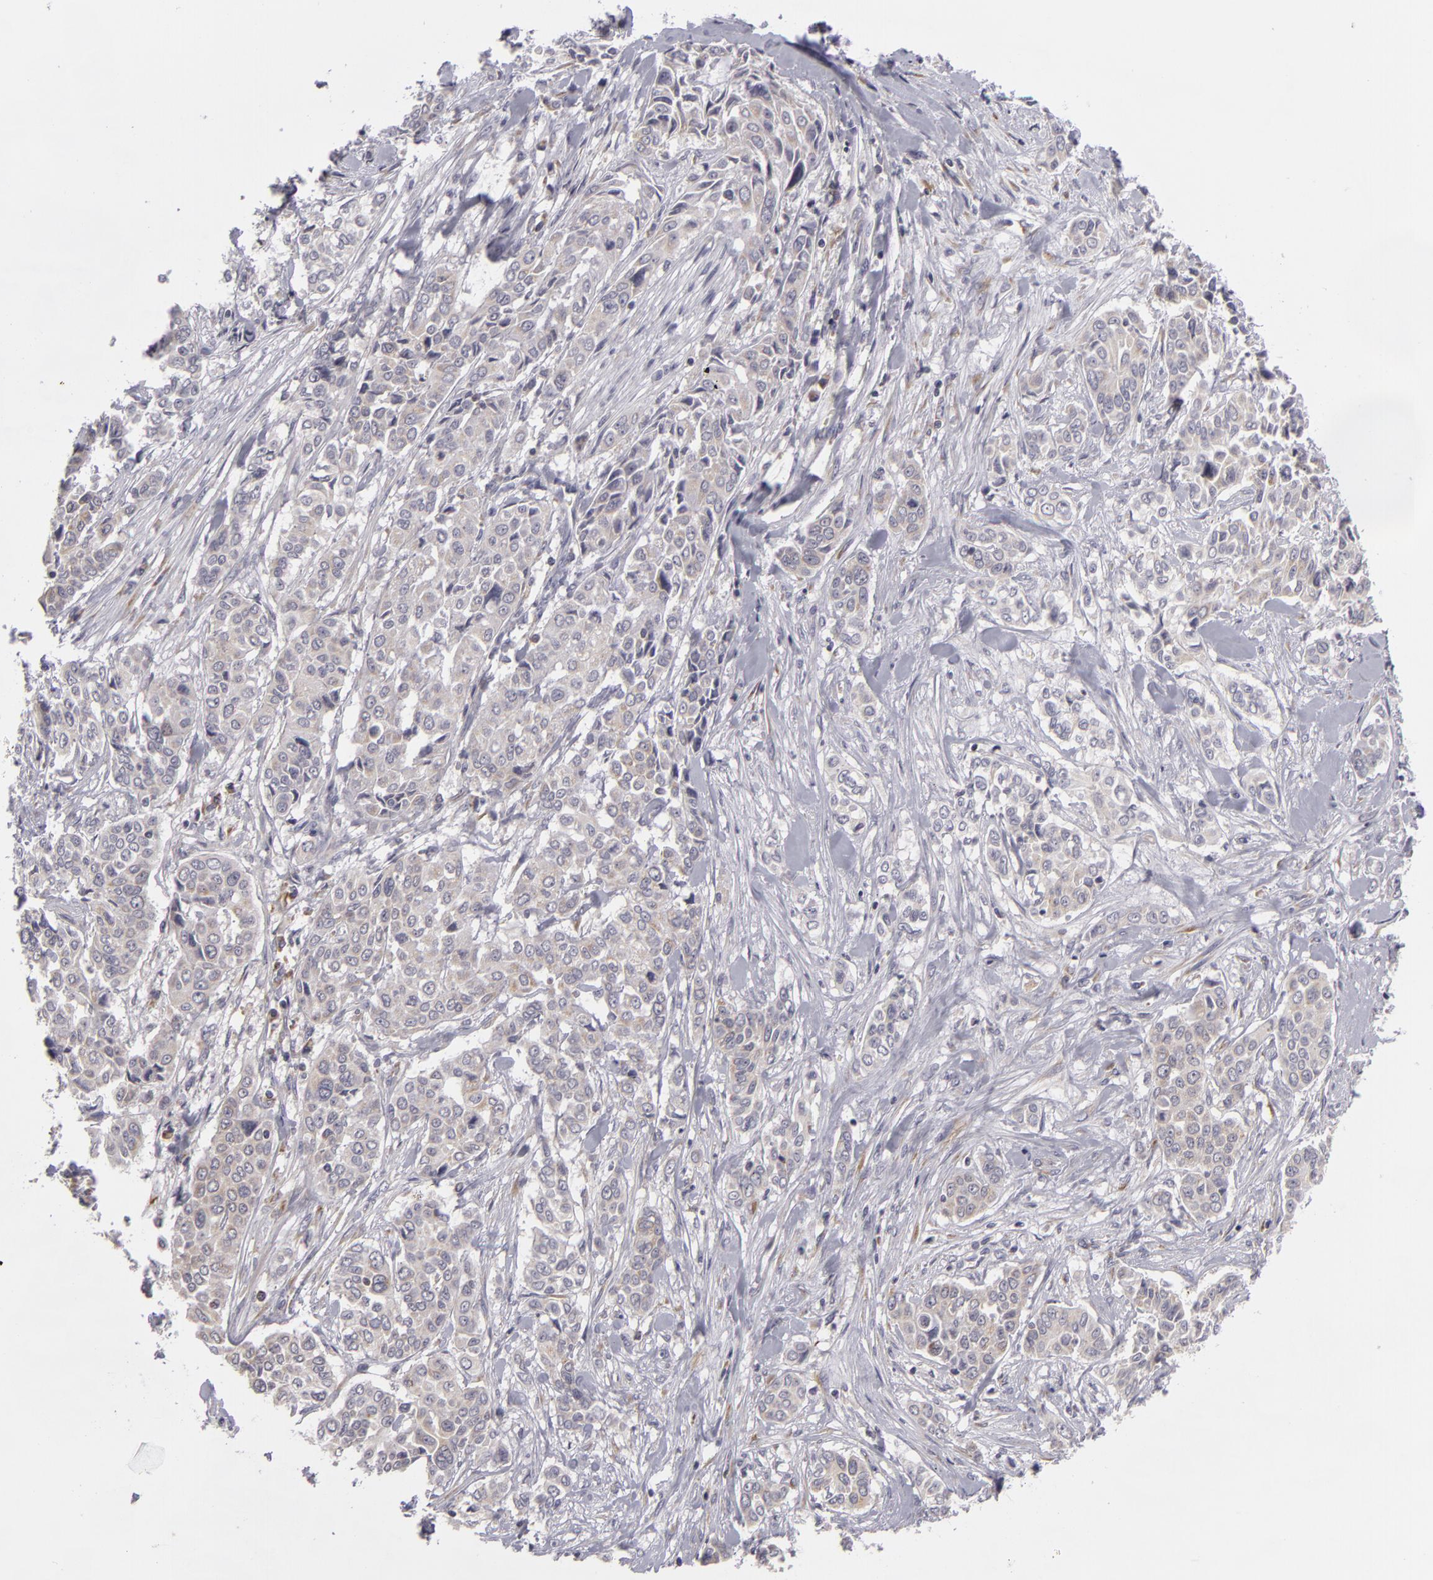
{"staining": {"intensity": "weak", "quantity": "25%-75%", "location": "cytoplasmic/membranous"}, "tissue": "pancreatic cancer", "cell_type": "Tumor cells", "image_type": "cancer", "snomed": [{"axis": "morphology", "description": "Adenocarcinoma, NOS"}, {"axis": "topography", "description": "Pancreas"}], "caption": "The micrograph reveals a brown stain indicating the presence of a protein in the cytoplasmic/membranous of tumor cells in pancreatic adenocarcinoma.", "gene": "ATP2B3", "patient": {"sex": "female", "age": 52}}